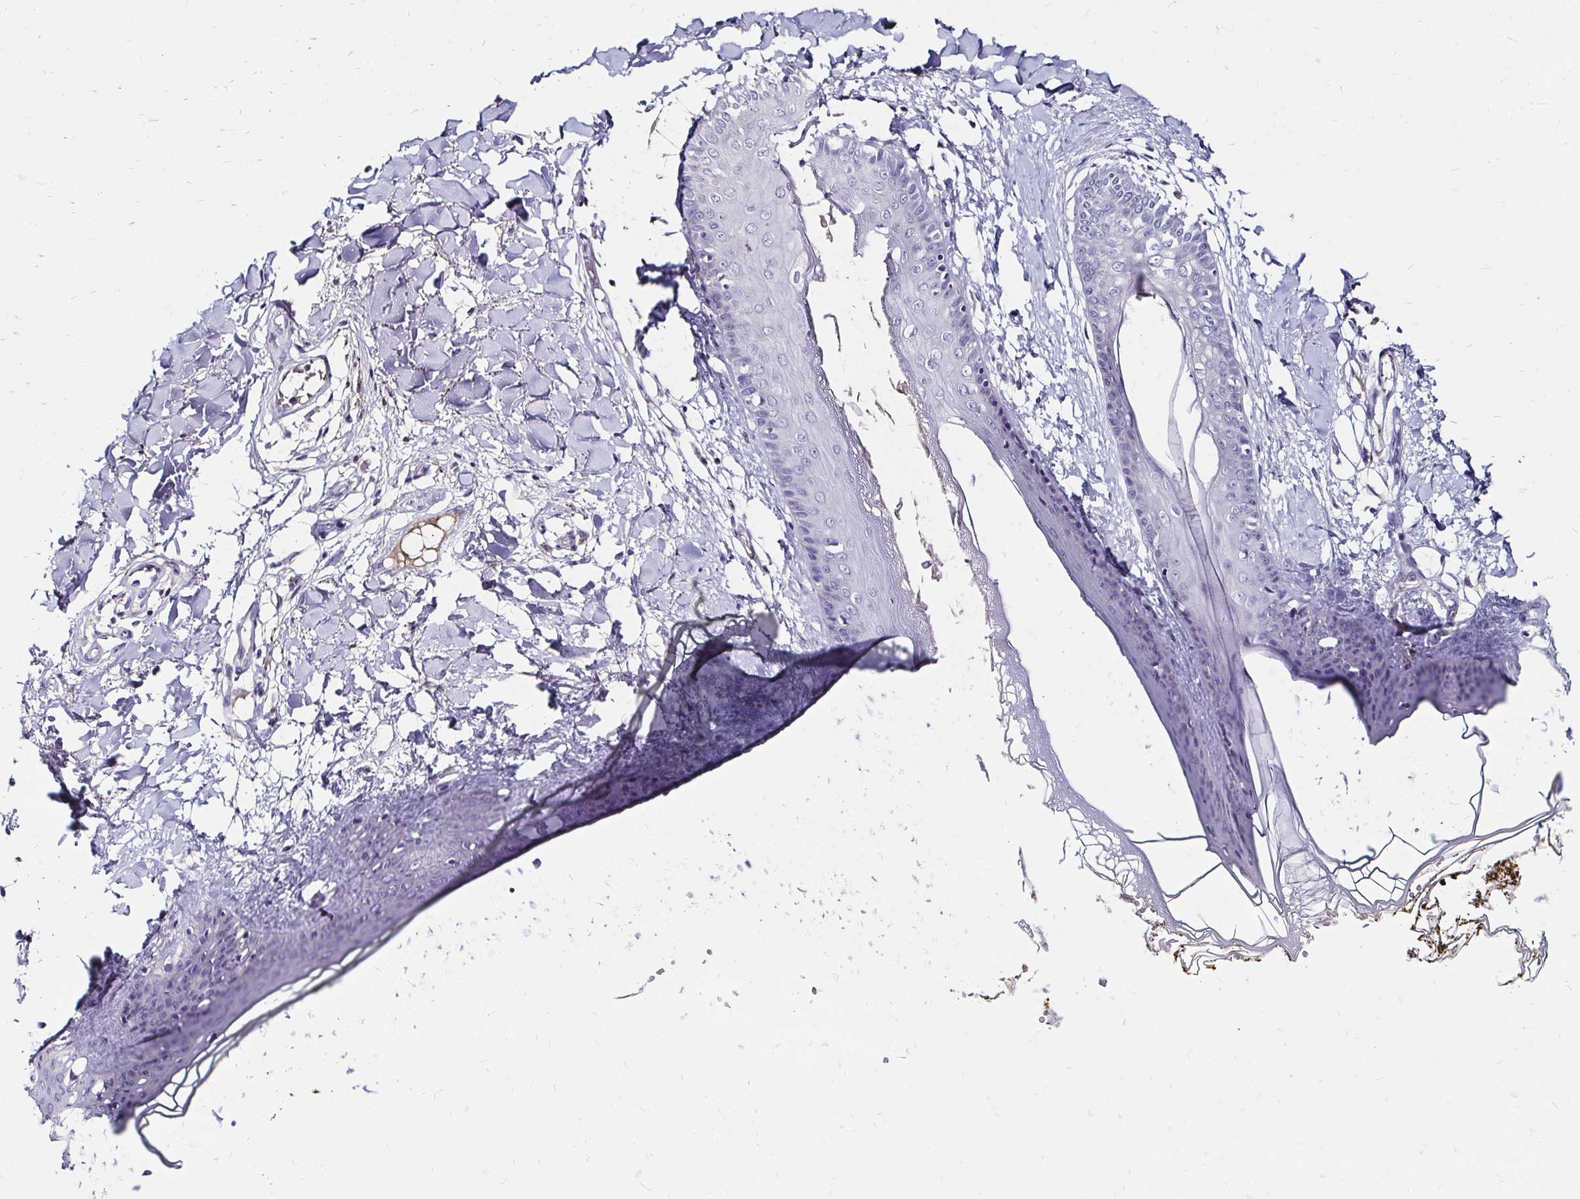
{"staining": {"intensity": "negative", "quantity": "none", "location": "none"}, "tissue": "skin", "cell_type": "Fibroblasts", "image_type": "normal", "snomed": [{"axis": "morphology", "description": "Normal tissue, NOS"}, {"axis": "topography", "description": "Skin"}], "caption": "This photomicrograph is of benign skin stained with immunohistochemistry (IHC) to label a protein in brown with the nuclei are counter-stained blue. There is no staining in fibroblasts.", "gene": "SCG3", "patient": {"sex": "female", "age": 34}}